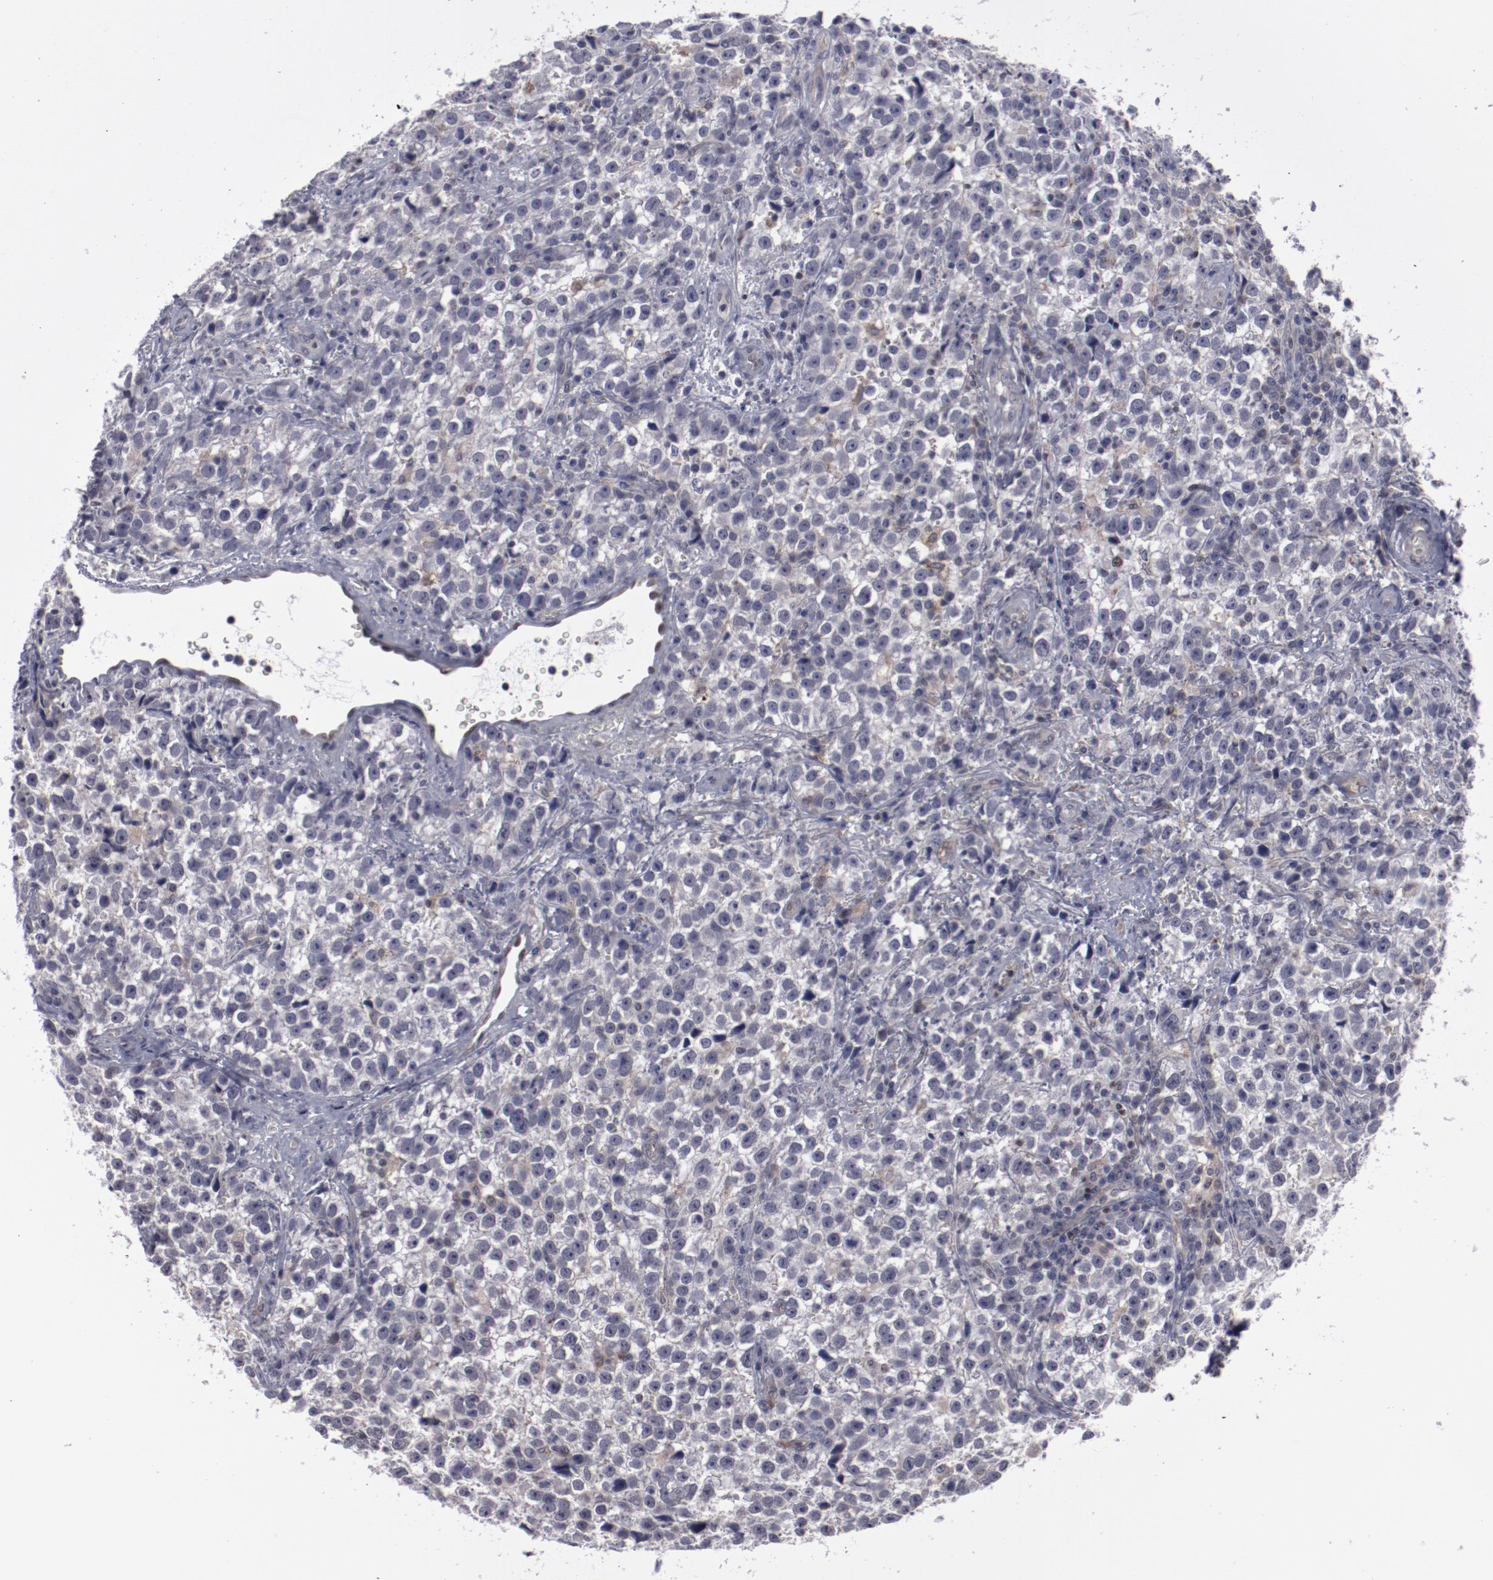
{"staining": {"intensity": "negative", "quantity": "none", "location": "none"}, "tissue": "testis cancer", "cell_type": "Tumor cells", "image_type": "cancer", "snomed": [{"axis": "morphology", "description": "Seminoma, NOS"}, {"axis": "topography", "description": "Testis"}], "caption": "Testis cancer (seminoma) was stained to show a protein in brown. There is no significant staining in tumor cells.", "gene": "LEF1", "patient": {"sex": "male", "age": 38}}